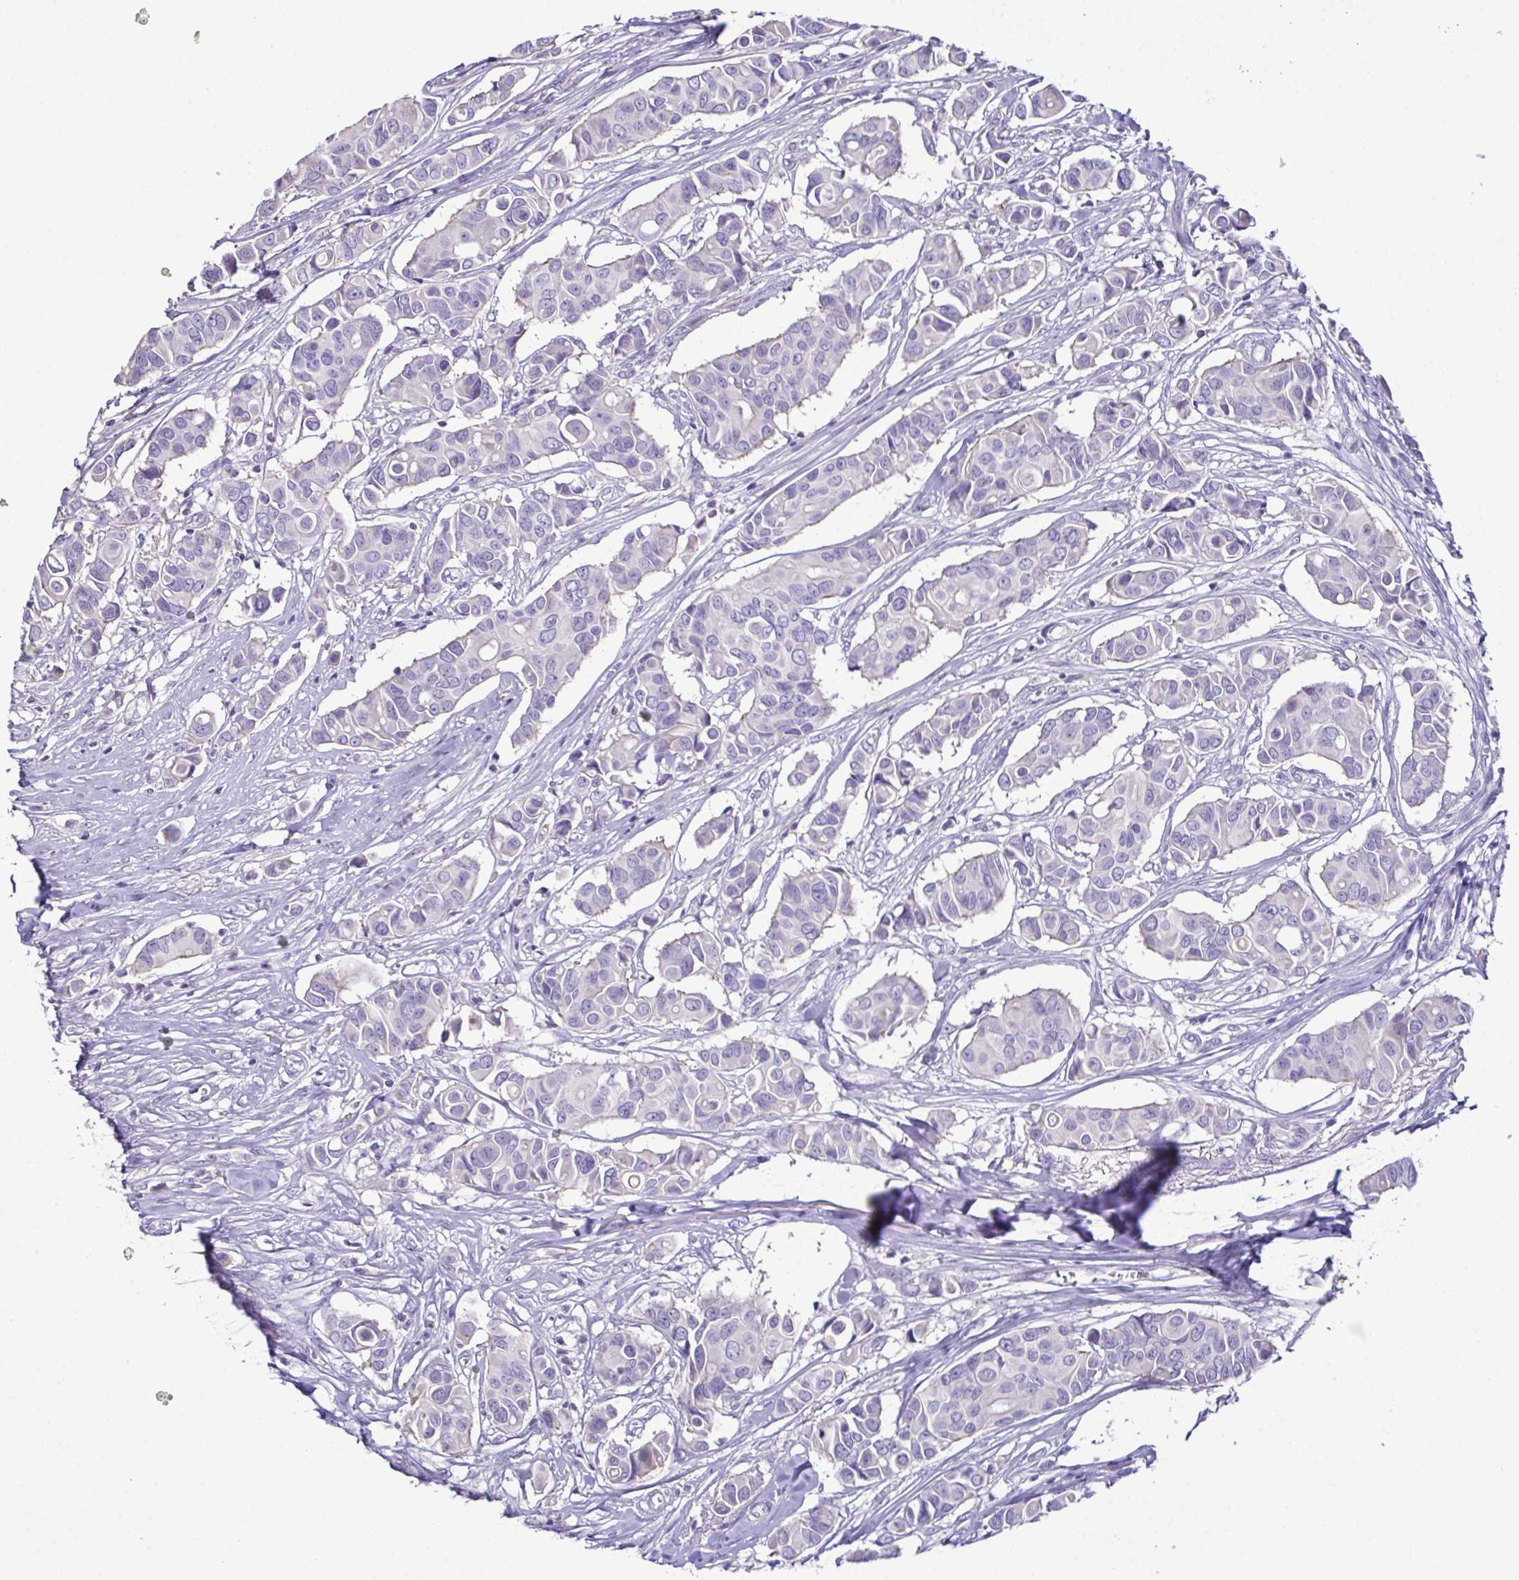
{"staining": {"intensity": "negative", "quantity": "none", "location": "none"}, "tissue": "breast cancer", "cell_type": "Tumor cells", "image_type": "cancer", "snomed": [{"axis": "morphology", "description": "Normal tissue, NOS"}, {"axis": "morphology", "description": "Duct carcinoma"}, {"axis": "topography", "description": "Skin"}, {"axis": "topography", "description": "Breast"}], "caption": "Immunohistochemistry micrograph of neoplastic tissue: human breast cancer (intraductal carcinoma) stained with DAB (3,3'-diaminobenzidine) reveals no significant protein expression in tumor cells. (IHC, brightfield microscopy, high magnification).", "gene": "MARCO", "patient": {"sex": "female", "age": 54}}